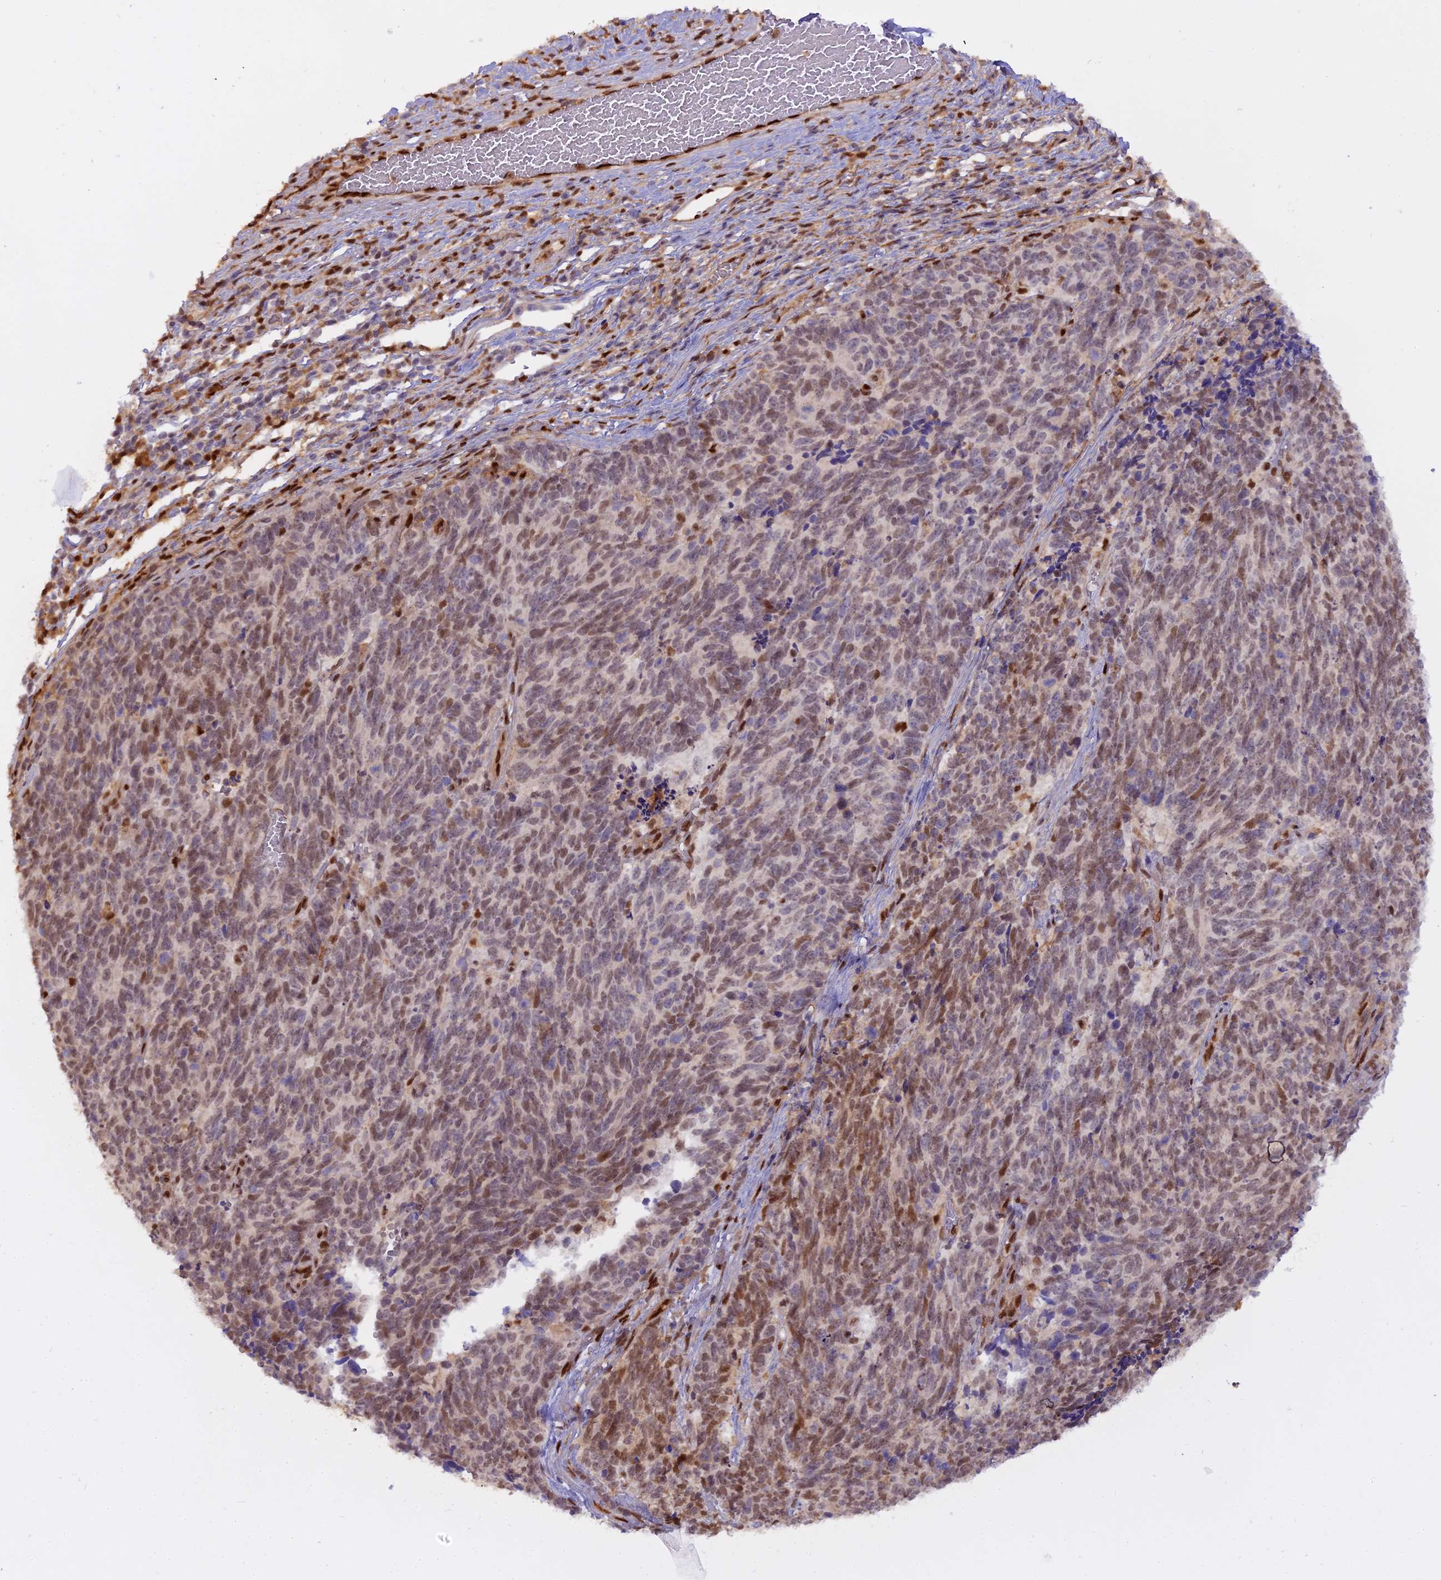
{"staining": {"intensity": "moderate", "quantity": ">75%", "location": "nuclear"}, "tissue": "cervical cancer", "cell_type": "Tumor cells", "image_type": "cancer", "snomed": [{"axis": "morphology", "description": "Squamous cell carcinoma, NOS"}, {"axis": "topography", "description": "Cervix"}], "caption": "High-power microscopy captured an immunohistochemistry (IHC) image of squamous cell carcinoma (cervical), revealing moderate nuclear positivity in about >75% of tumor cells.", "gene": "NPEPL1", "patient": {"sex": "female", "age": 29}}